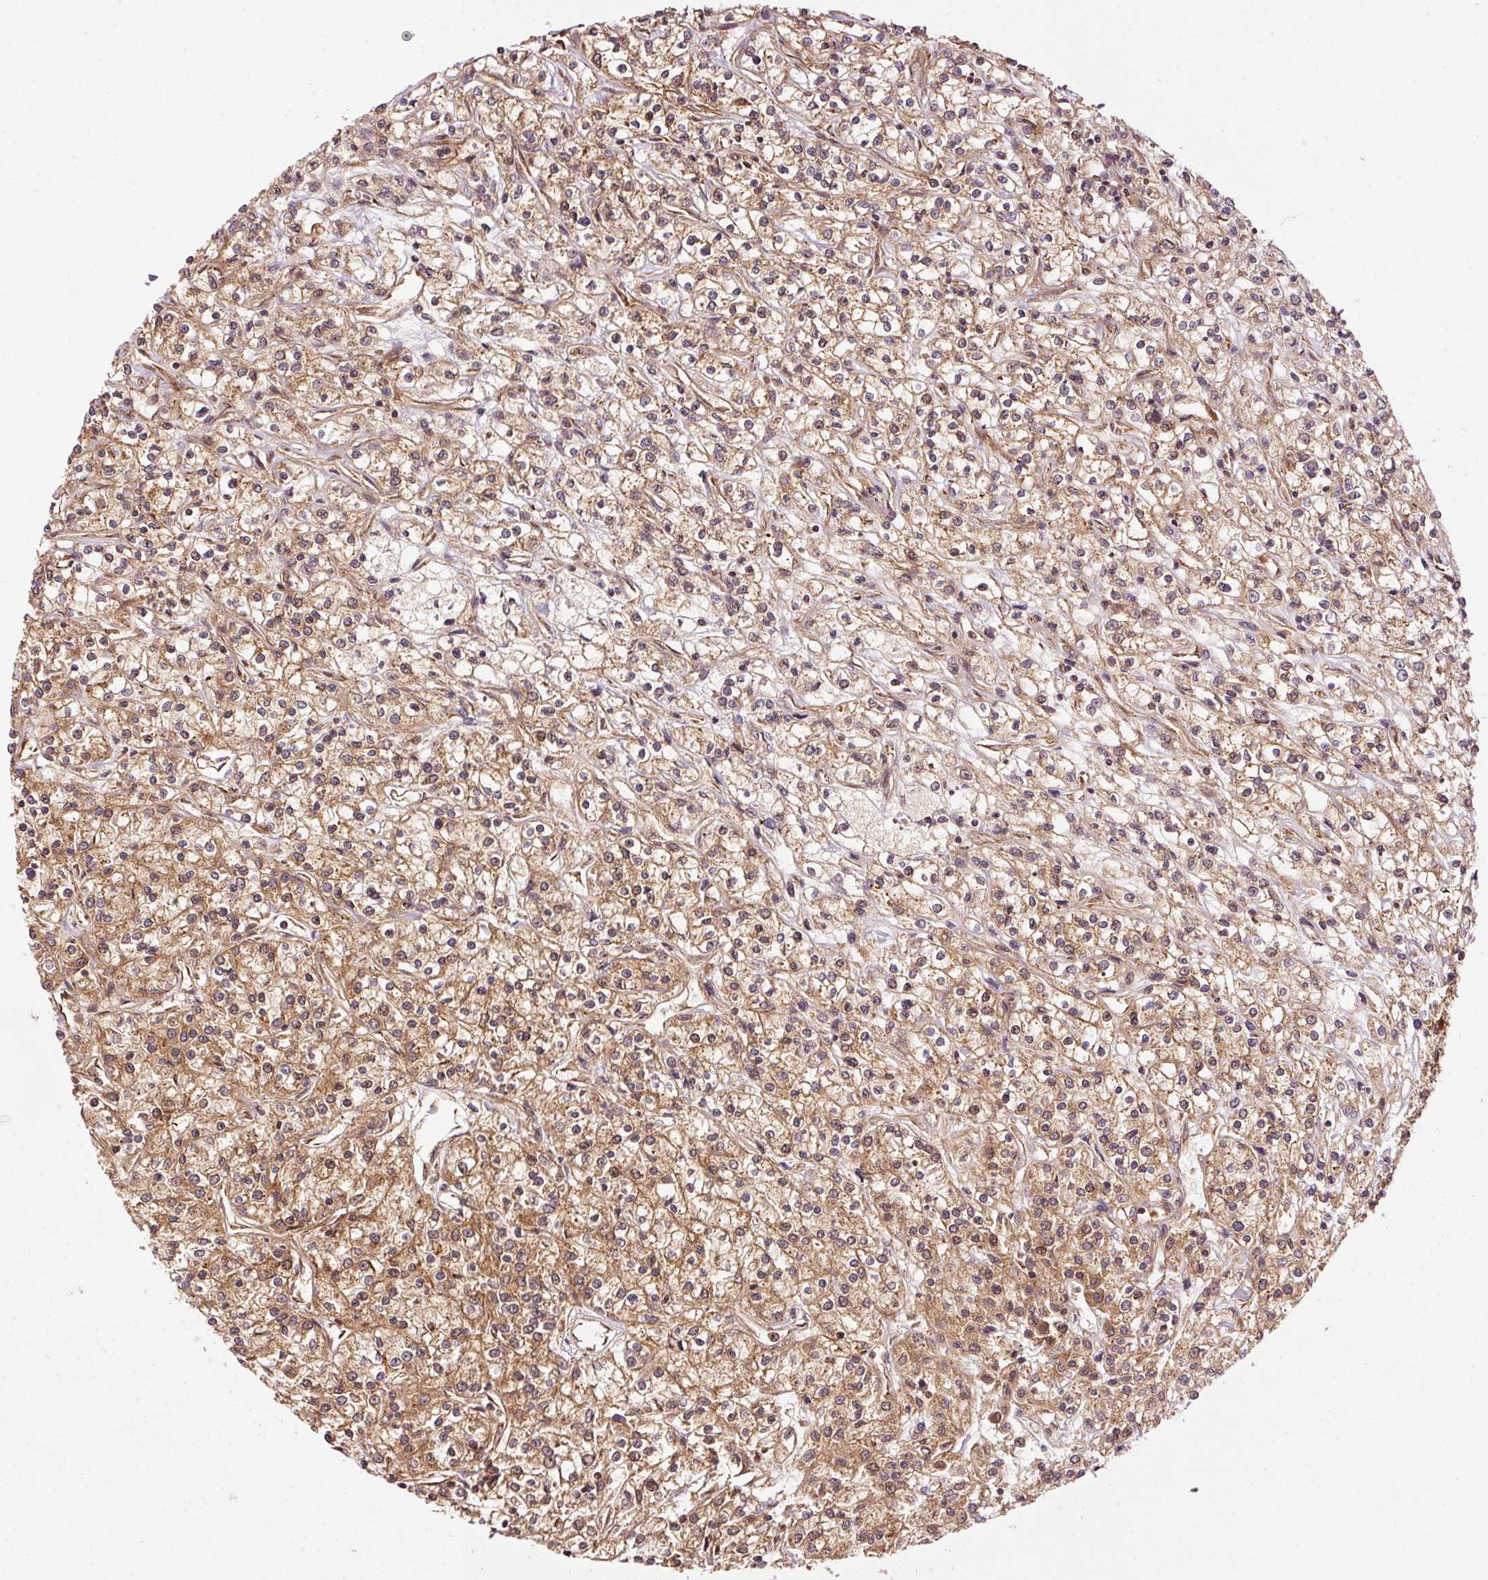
{"staining": {"intensity": "moderate", "quantity": ">75%", "location": "cytoplasmic/membranous"}, "tissue": "renal cancer", "cell_type": "Tumor cells", "image_type": "cancer", "snomed": [{"axis": "morphology", "description": "Adenocarcinoma, NOS"}, {"axis": "topography", "description": "Kidney"}], "caption": "Human renal adenocarcinoma stained for a protein (brown) reveals moderate cytoplasmic/membranous positive positivity in approximately >75% of tumor cells.", "gene": "OXER1", "patient": {"sex": "female", "age": 59}}